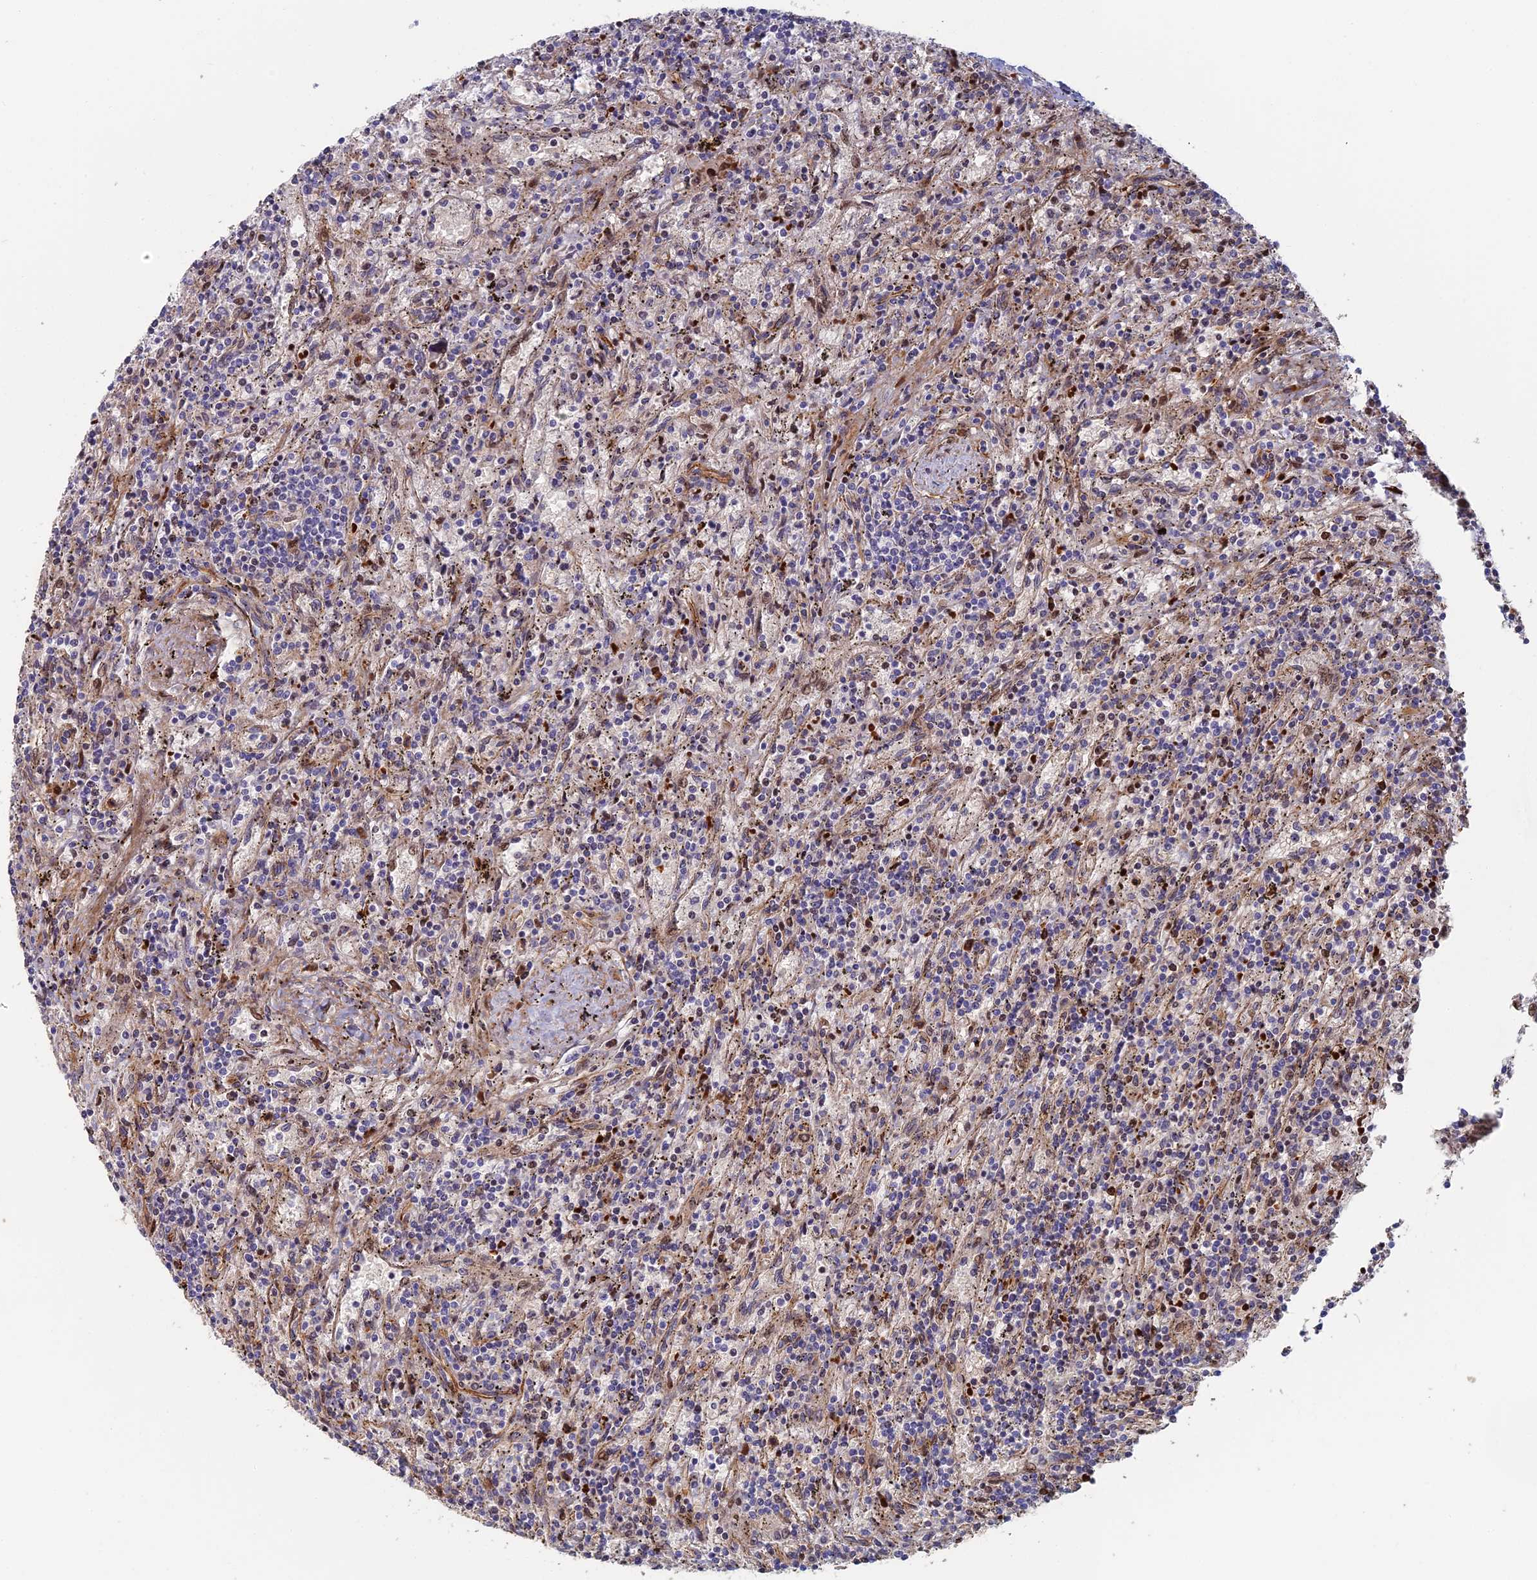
{"staining": {"intensity": "negative", "quantity": "none", "location": "none"}, "tissue": "lymphoma", "cell_type": "Tumor cells", "image_type": "cancer", "snomed": [{"axis": "morphology", "description": "Malignant lymphoma, non-Hodgkin's type, Low grade"}, {"axis": "topography", "description": "Spleen"}], "caption": "Tumor cells show no significant protein positivity in lymphoma.", "gene": "ABCB10", "patient": {"sex": "male", "age": 76}}